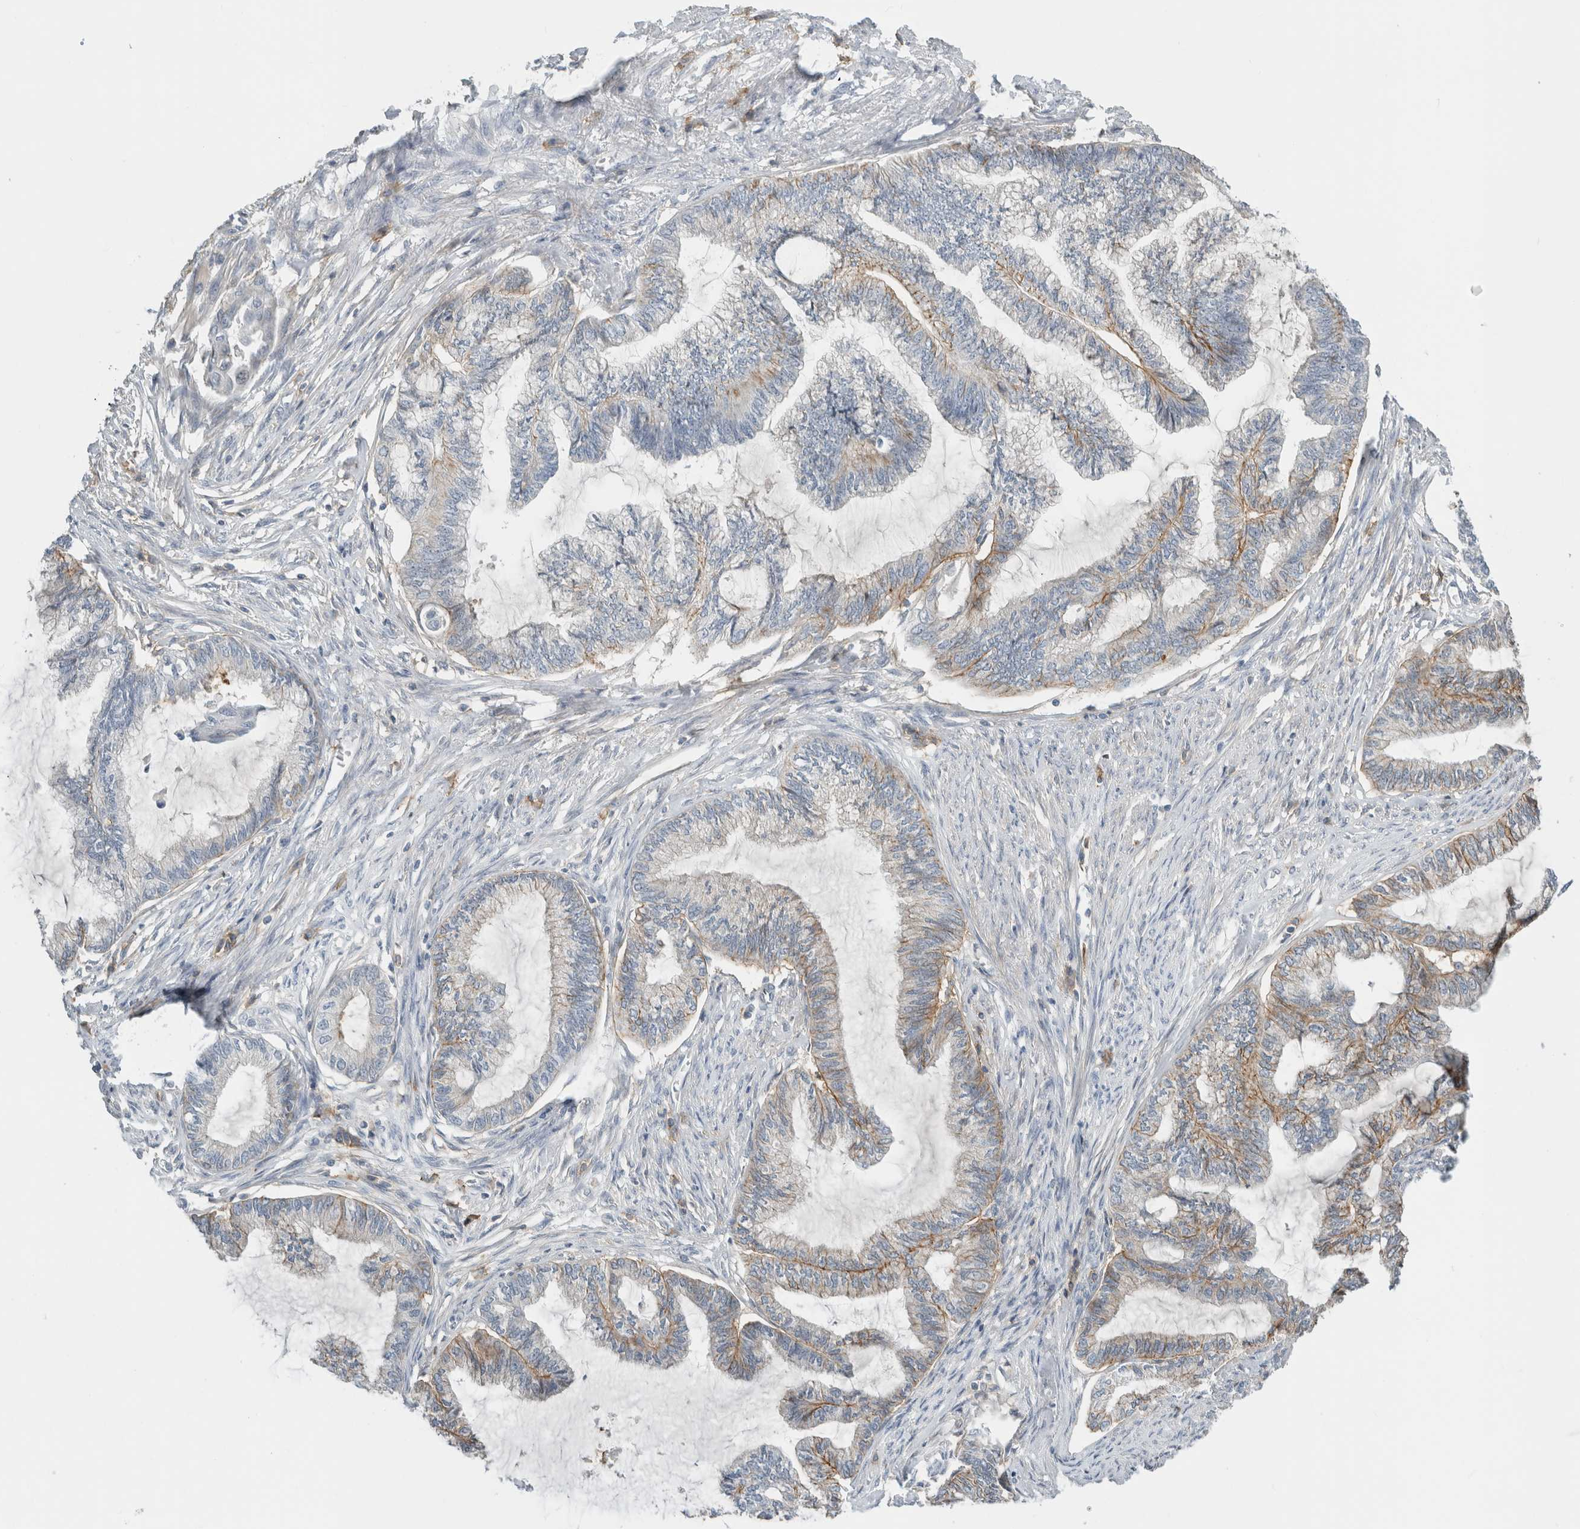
{"staining": {"intensity": "weak", "quantity": "<25%", "location": "cytoplasmic/membranous"}, "tissue": "endometrial cancer", "cell_type": "Tumor cells", "image_type": "cancer", "snomed": [{"axis": "morphology", "description": "Adenocarcinoma, NOS"}, {"axis": "topography", "description": "Endometrium"}], "caption": "Human endometrial adenocarcinoma stained for a protein using IHC exhibits no staining in tumor cells.", "gene": "ERCC6L2", "patient": {"sex": "female", "age": 86}}